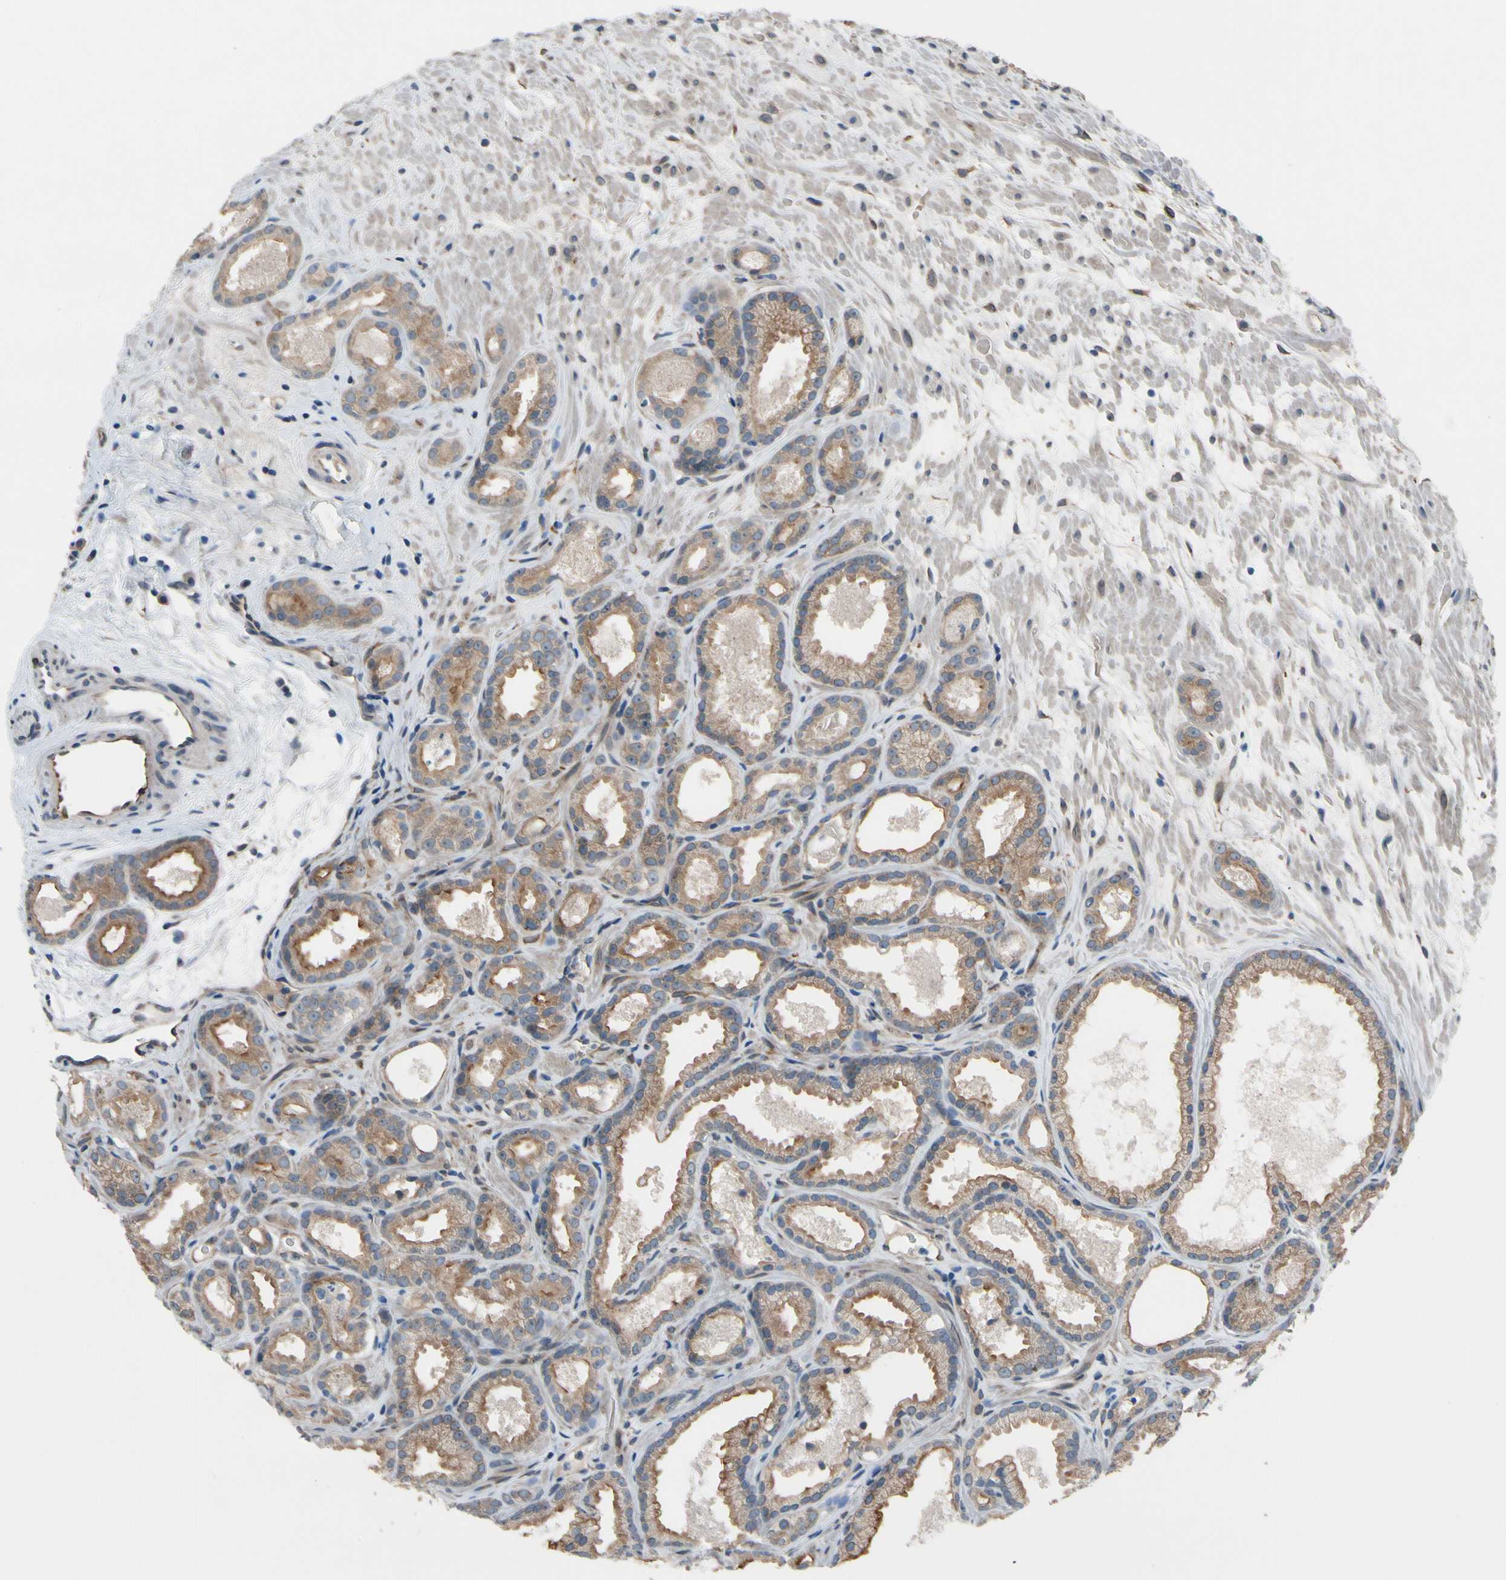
{"staining": {"intensity": "moderate", "quantity": ">75%", "location": "cytoplasmic/membranous"}, "tissue": "prostate cancer", "cell_type": "Tumor cells", "image_type": "cancer", "snomed": [{"axis": "morphology", "description": "Adenocarcinoma, Low grade"}, {"axis": "topography", "description": "Prostate"}], "caption": "High-magnification brightfield microscopy of prostate cancer (adenocarcinoma (low-grade)) stained with DAB (3,3'-diaminobenzidine) (brown) and counterstained with hematoxylin (blue). tumor cells exhibit moderate cytoplasmic/membranous staining is seen in about>75% of cells. The staining was performed using DAB, with brown indicating positive protein expression. Nuclei are stained blue with hematoxylin.", "gene": "PRXL2A", "patient": {"sex": "male", "age": 57}}